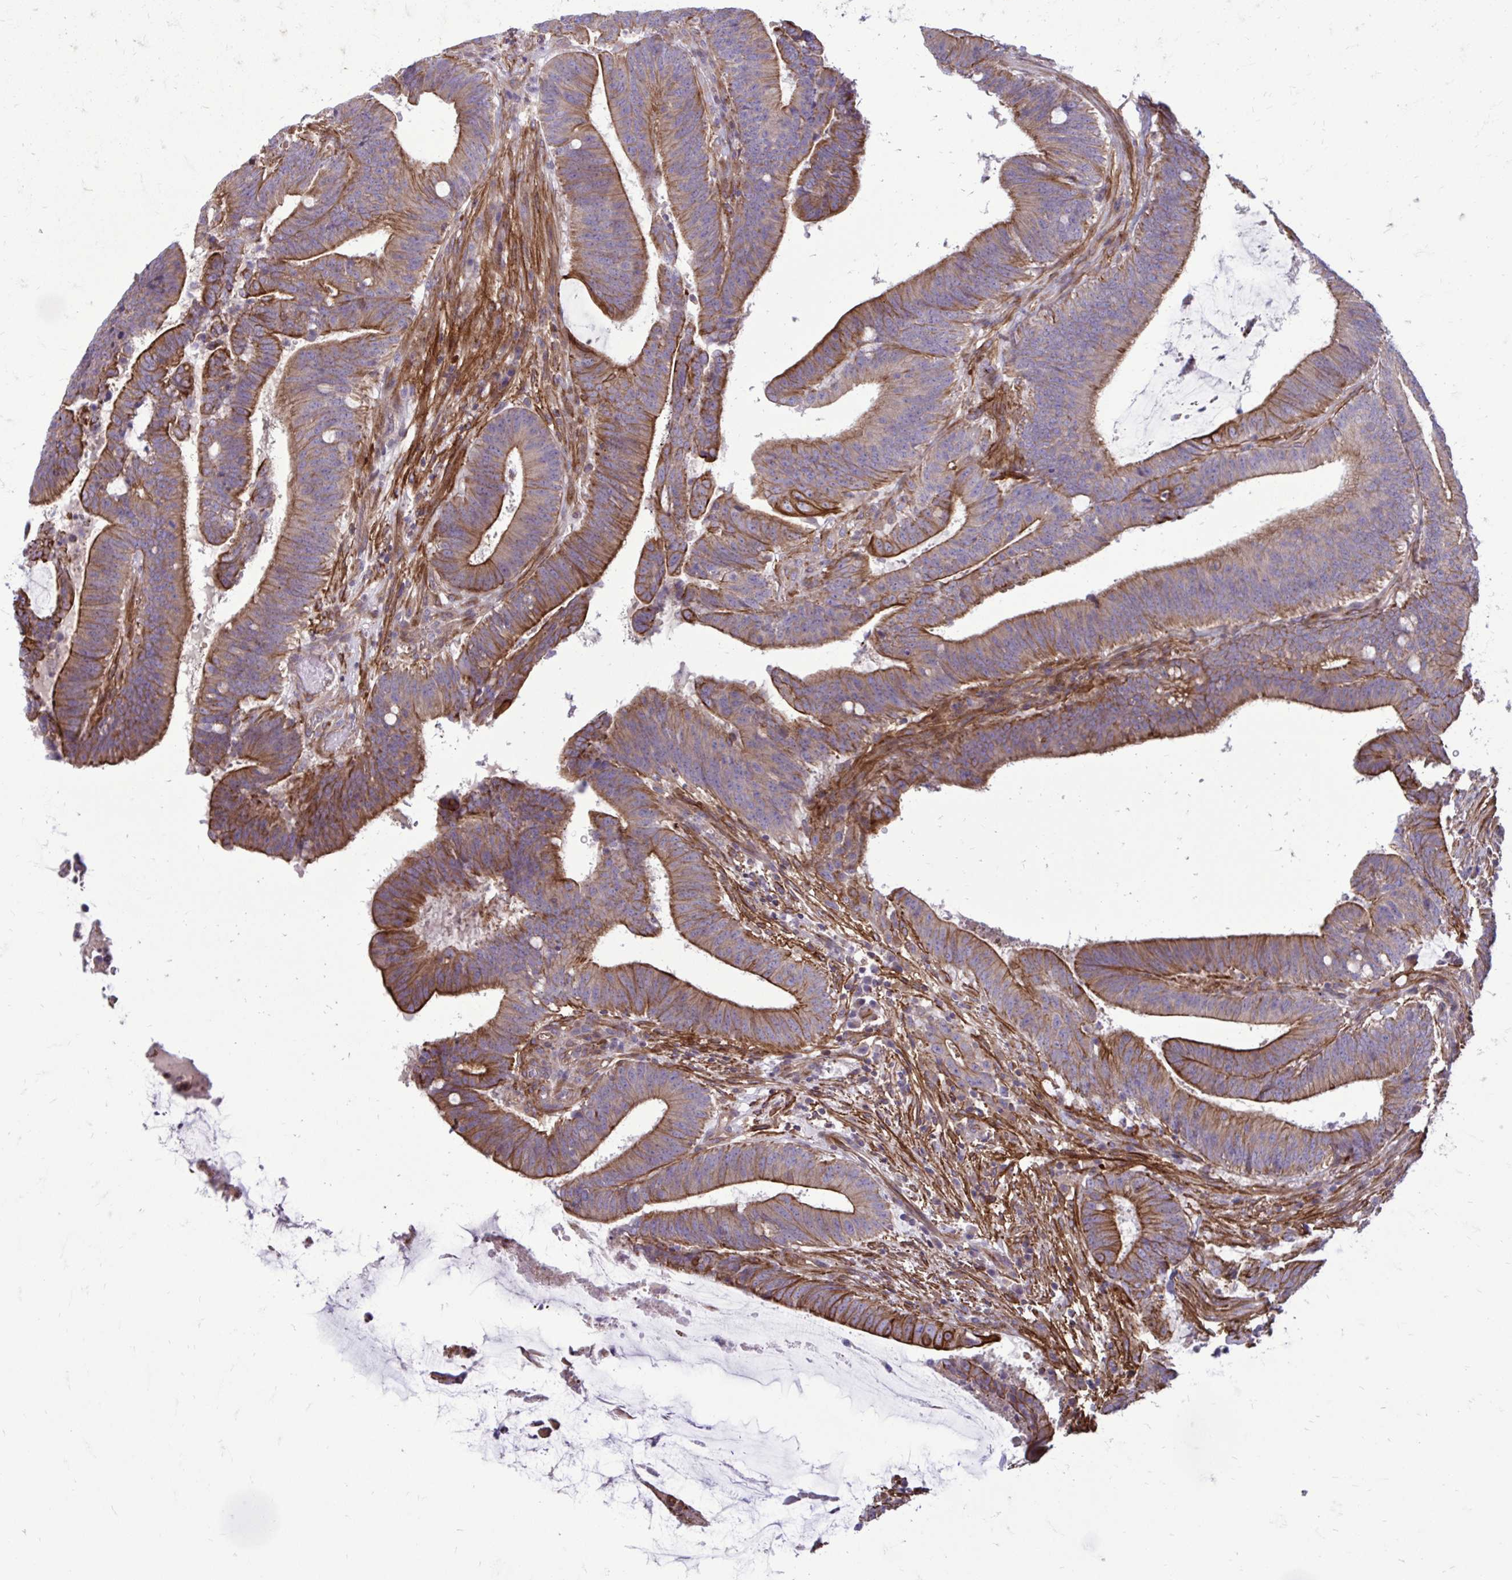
{"staining": {"intensity": "strong", "quantity": ">75%", "location": "cytoplasmic/membranous"}, "tissue": "colorectal cancer", "cell_type": "Tumor cells", "image_type": "cancer", "snomed": [{"axis": "morphology", "description": "Adenocarcinoma, NOS"}, {"axis": "topography", "description": "Colon"}], "caption": "Protein staining of adenocarcinoma (colorectal) tissue exhibits strong cytoplasmic/membranous expression in about >75% of tumor cells.", "gene": "FAP", "patient": {"sex": "female", "age": 43}}